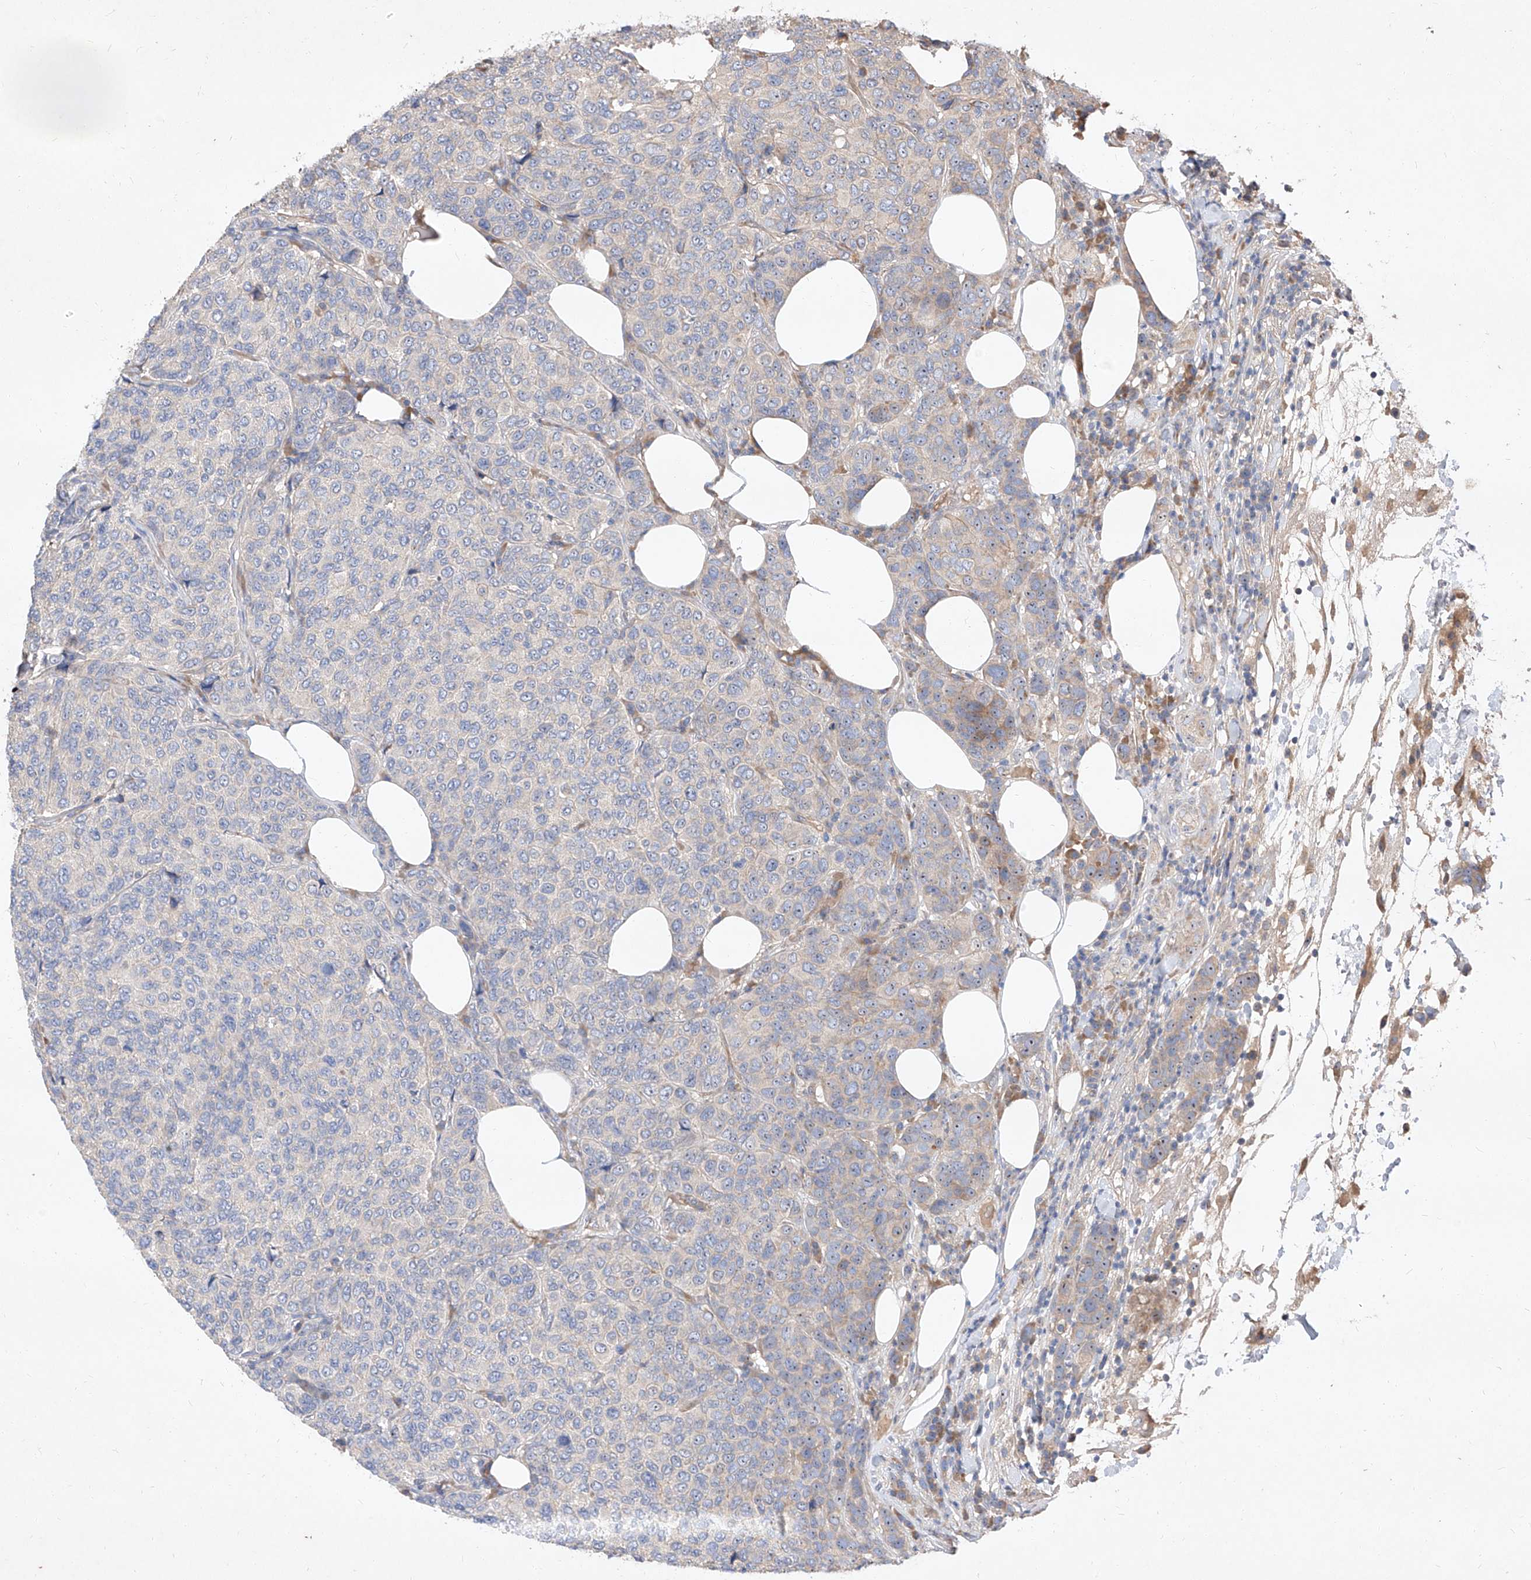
{"staining": {"intensity": "negative", "quantity": "none", "location": "none"}, "tissue": "breast cancer", "cell_type": "Tumor cells", "image_type": "cancer", "snomed": [{"axis": "morphology", "description": "Duct carcinoma"}, {"axis": "topography", "description": "Breast"}], "caption": "Photomicrograph shows no significant protein expression in tumor cells of breast cancer (intraductal carcinoma).", "gene": "DIRAS3", "patient": {"sex": "female", "age": 55}}